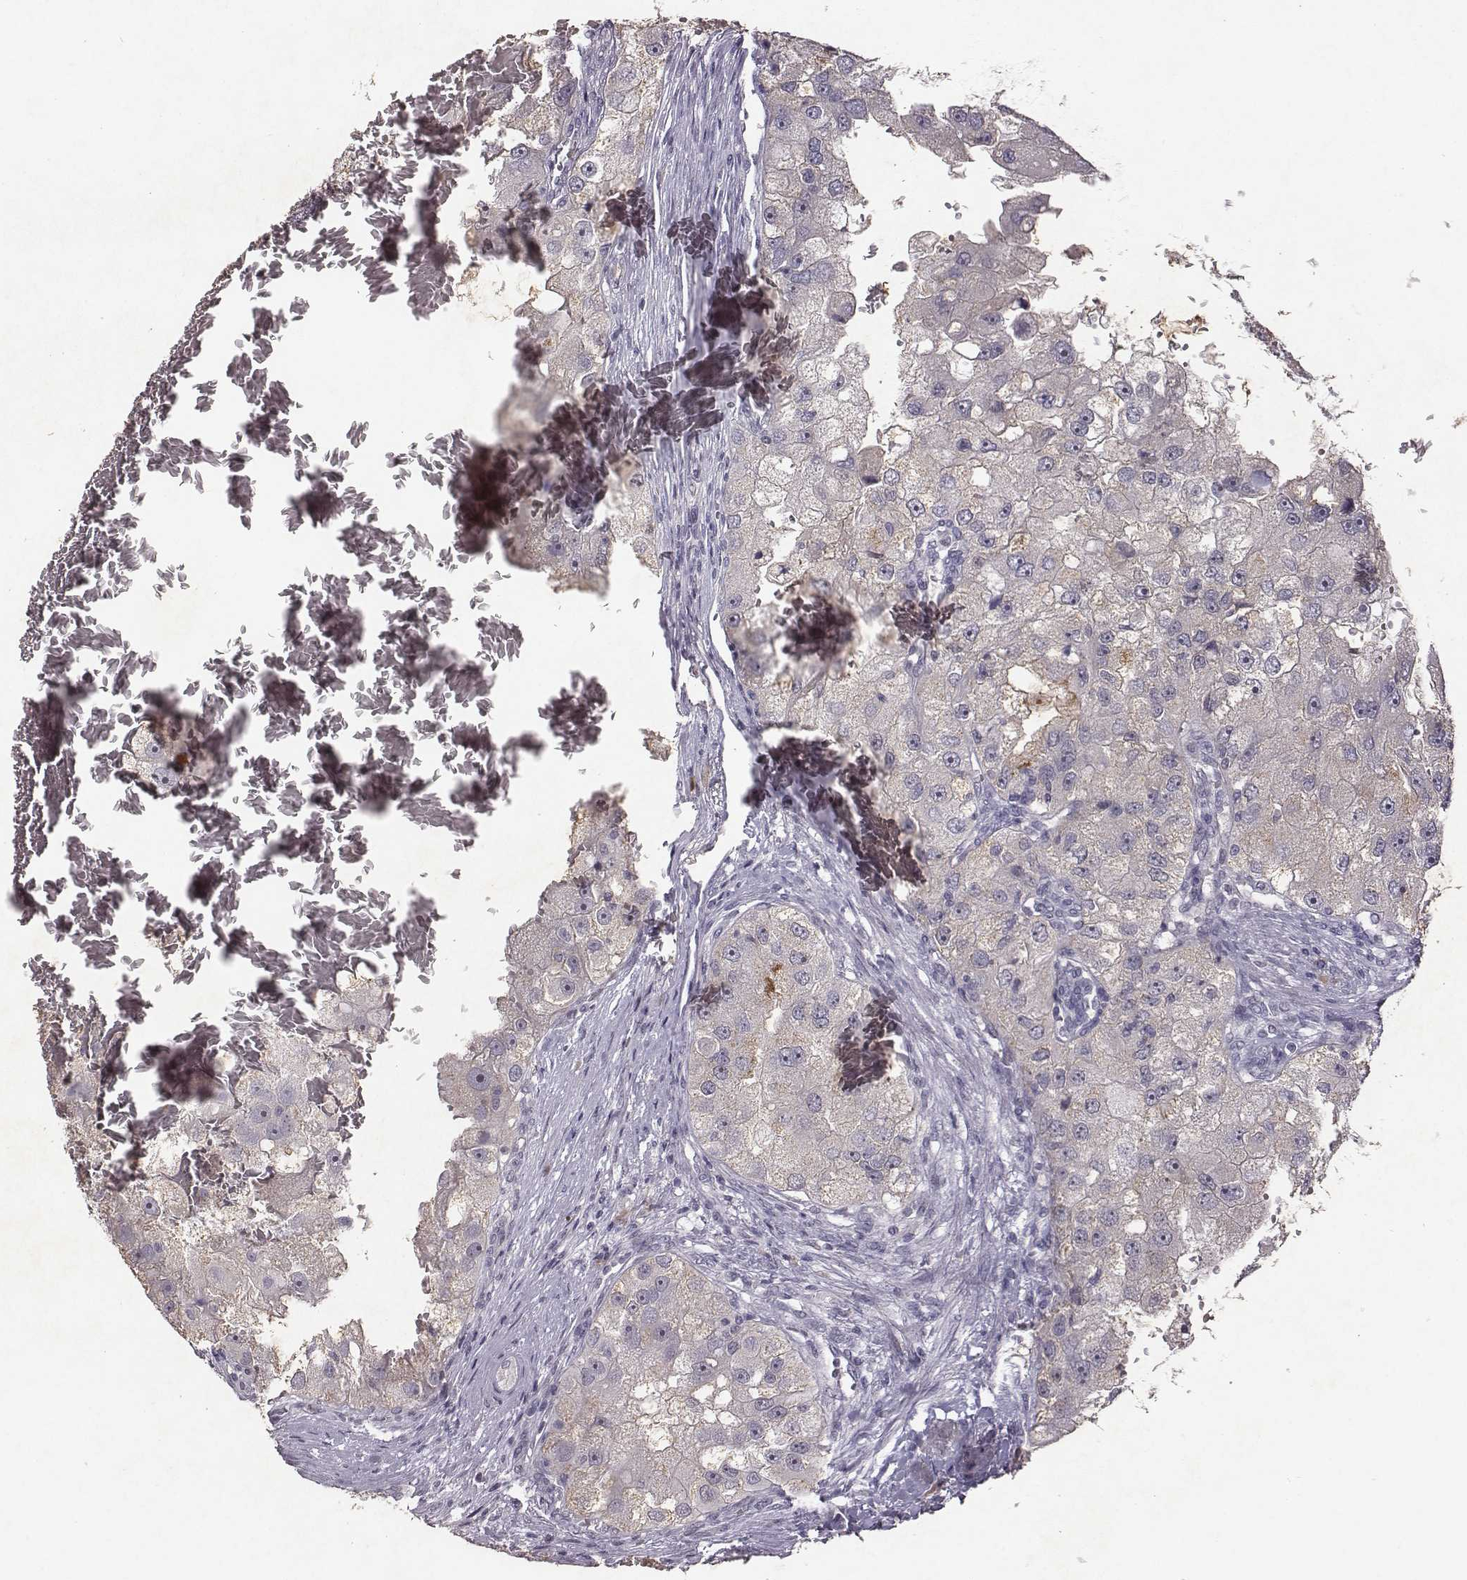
{"staining": {"intensity": "negative", "quantity": "none", "location": "none"}, "tissue": "renal cancer", "cell_type": "Tumor cells", "image_type": "cancer", "snomed": [{"axis": "morphology", "description": "Adenocarcinoma, NOS"}, {"axis": "topography", "description": "Kidney"}], "caption": "IHC of renal adenocarcinoma displays no expression in tumor cells.", "gene": "SLC22A6", "patient": {"sex": "male", "age": 63}}